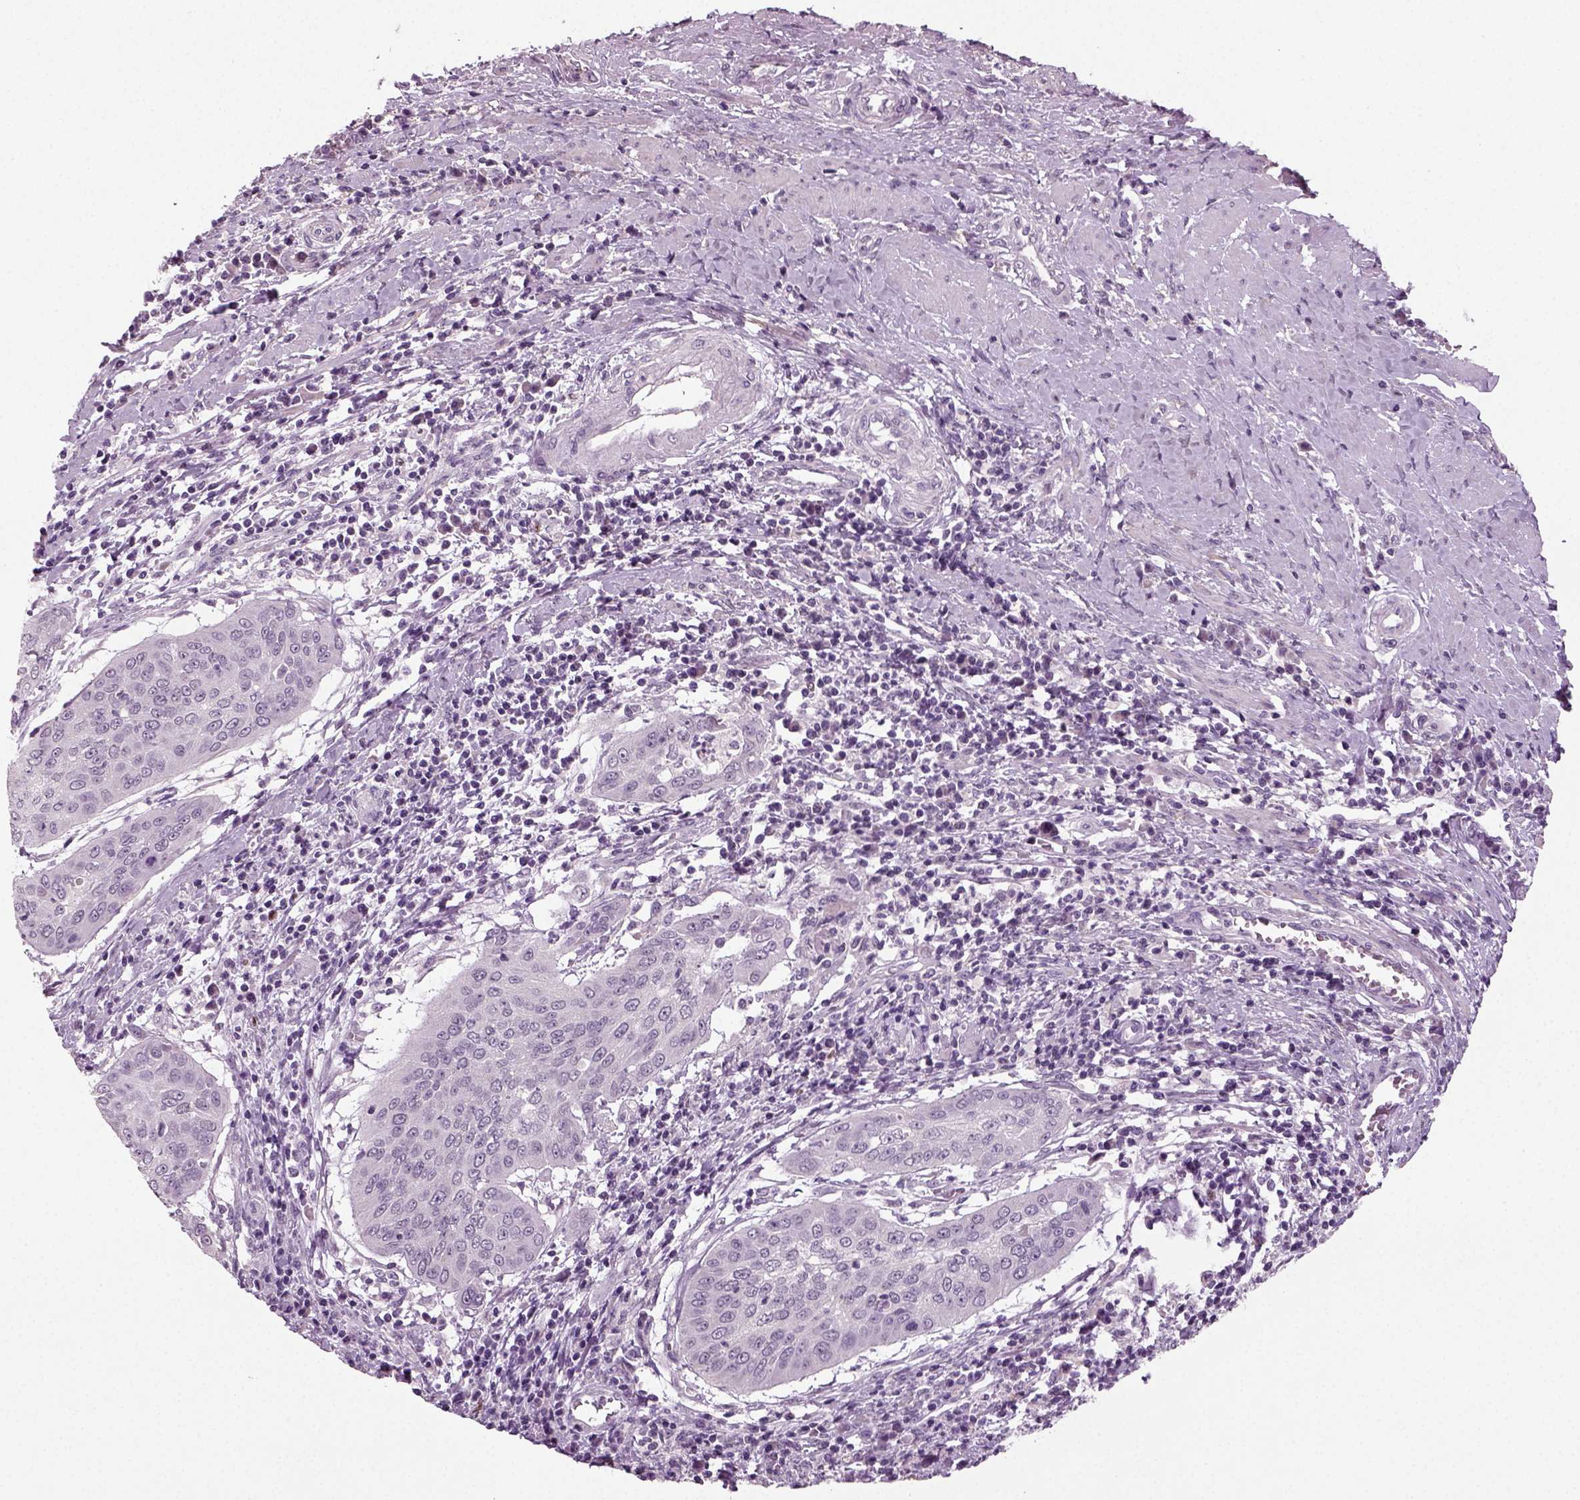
{"staining": {"intensity": "negative", "quantity": "none", "location": "none"}, "tissue": "cervical cancer", "cell_type": "Tumor cells", "image_type": "cancer", "snomed": [{"axis": "morphology", "description": "Squamous cell carcinoma, NOS"}, {"axis": "topography", "description": "Cervix"}], "caption": "Immunohistochemistry micrograph of neoplastic tissue: human cervical squamous cell carcinoma stained with DAB (3,3'-diaminobenzidine) shows no significant protein expression in tumor cells.", "gene": "SYNGAP1", "patient": {"sex": "female", "age": 39}}